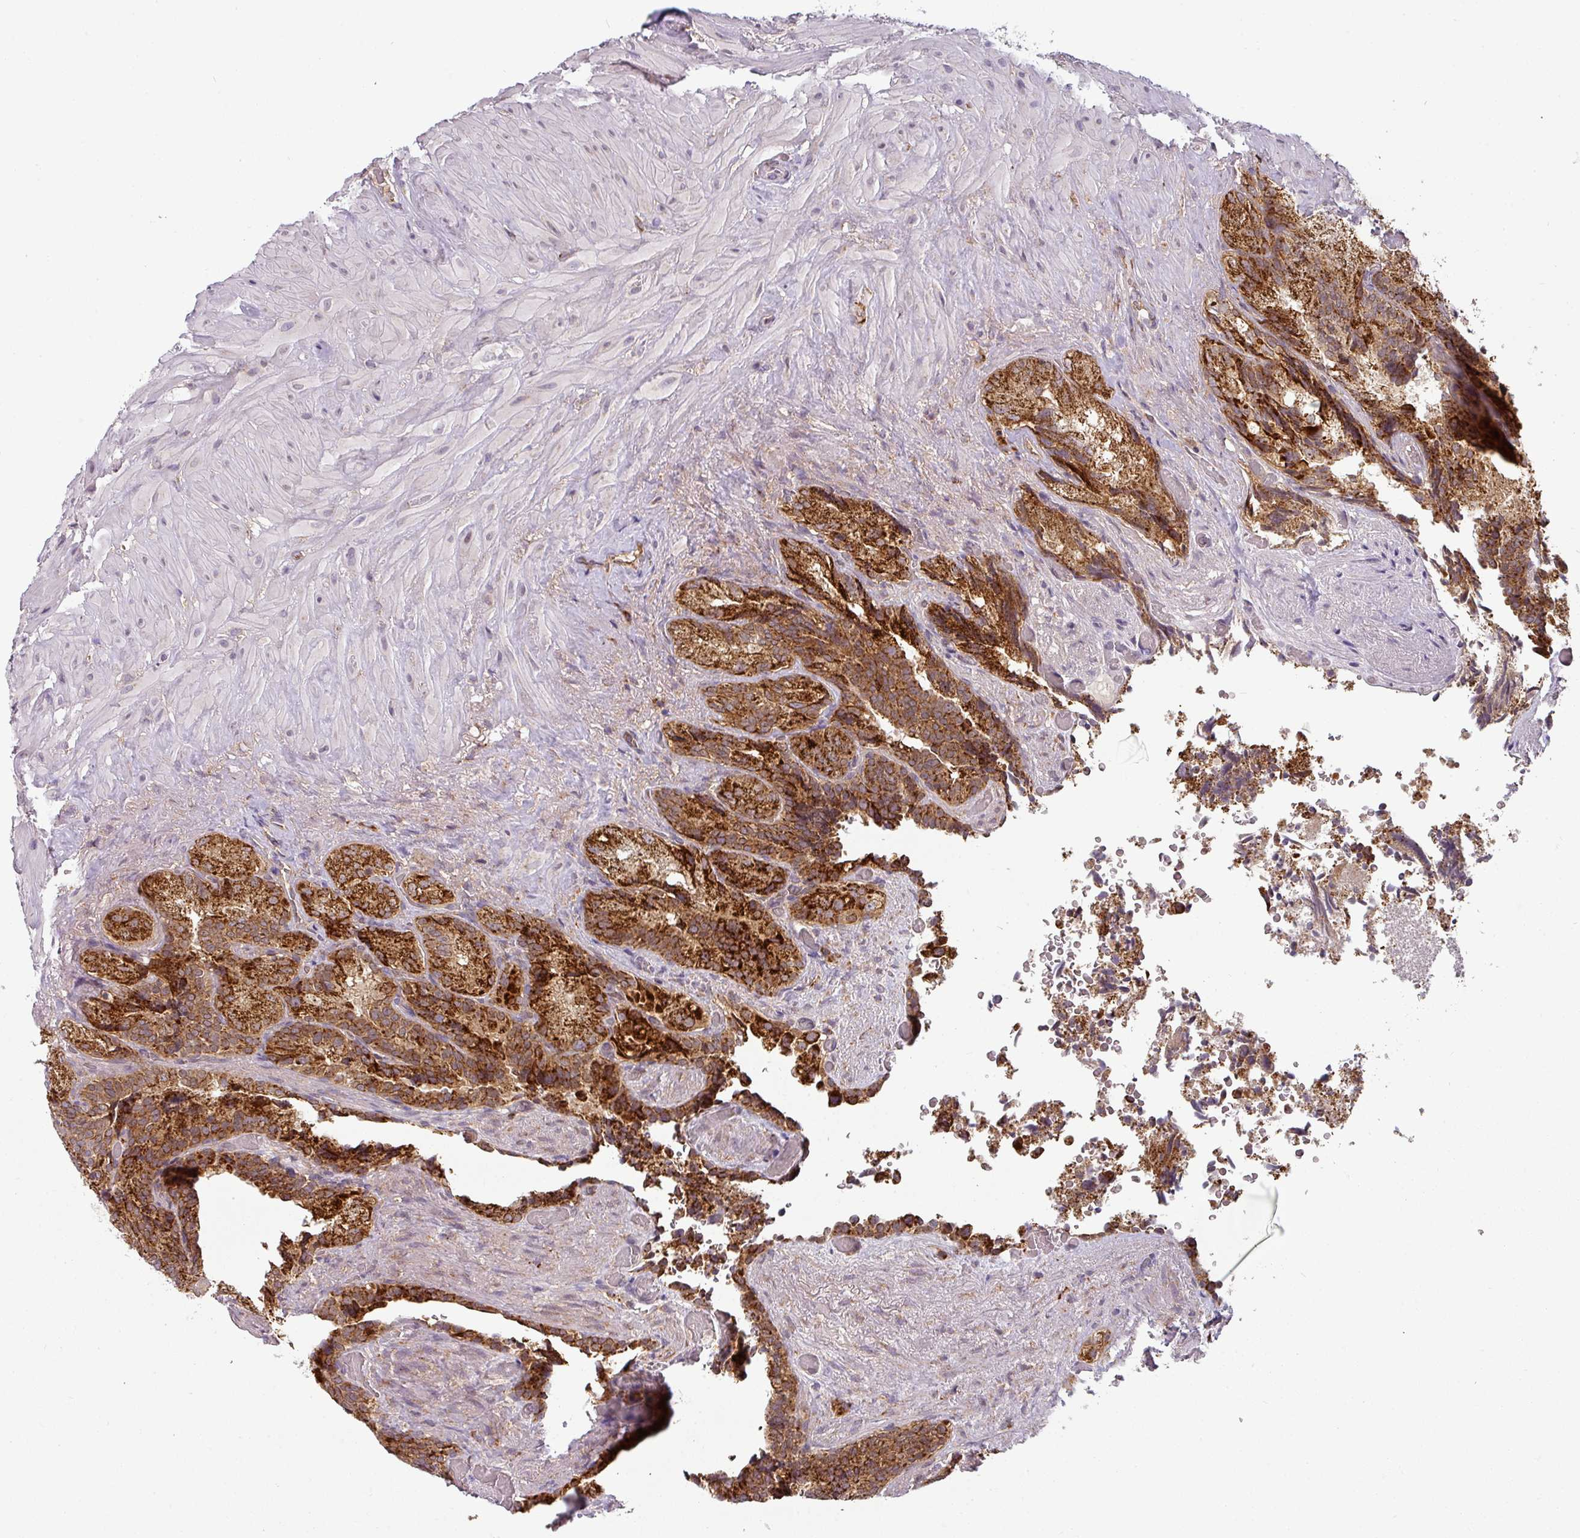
{"staining": {"intensity": "strong", "quantity": ">75%", "location": "cytoplasmic/membranous"}, "tissue": "seminal vesicle", "cell_type": "Glandular cells", "image_type": "normal", "snomed": [{"axis": "morphology", "description": "Normal tissue, NOS"}, {"axis": "topography", "description": "Seminal veicle"}], "caption": "DAB immunohistochemical staining of unremarkable human seminal vesicle shows strong cytoplasmic/membranous protein expression in about >75% of glandular cells. Nuclei are stained in blue.", "gene": "MRPS16", "patient": {"sex": "male", "age": 63}}